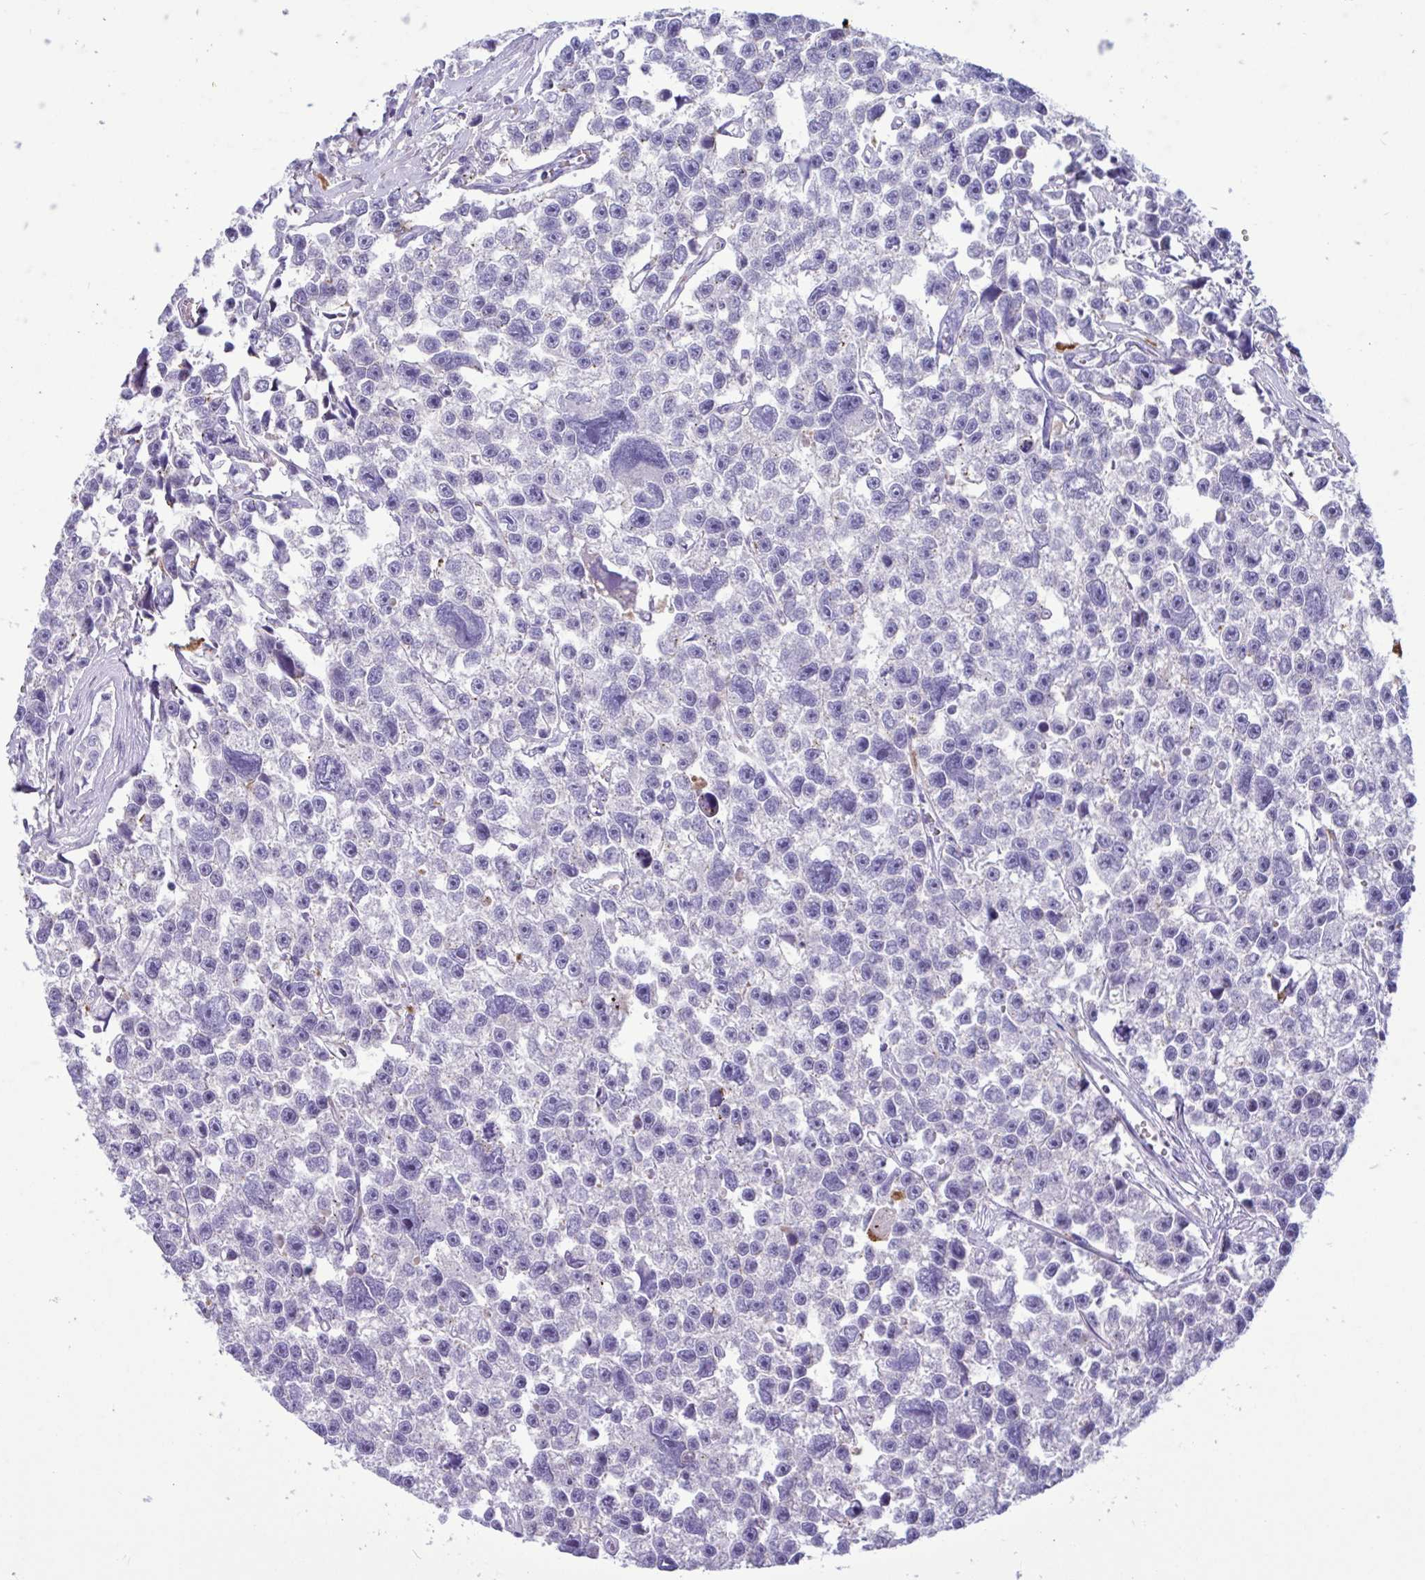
{"staining": {"intensity": "negative", "quantity": "none", "location": "none"}, "tissue": "testis cancer", "cell_type": "Tumor cells", "image_type": "cancer", "snomed": [{"axis": "morphology", "description": "Seminoma, NOS"}, {"axis": "topography", "description": "Testis"}], "caption": "Micrograph shows no protein positivity in tumor cells of testis cancer tissue.", "gene": "XCL1", "patient": {"sex": "male", "age": 26}}